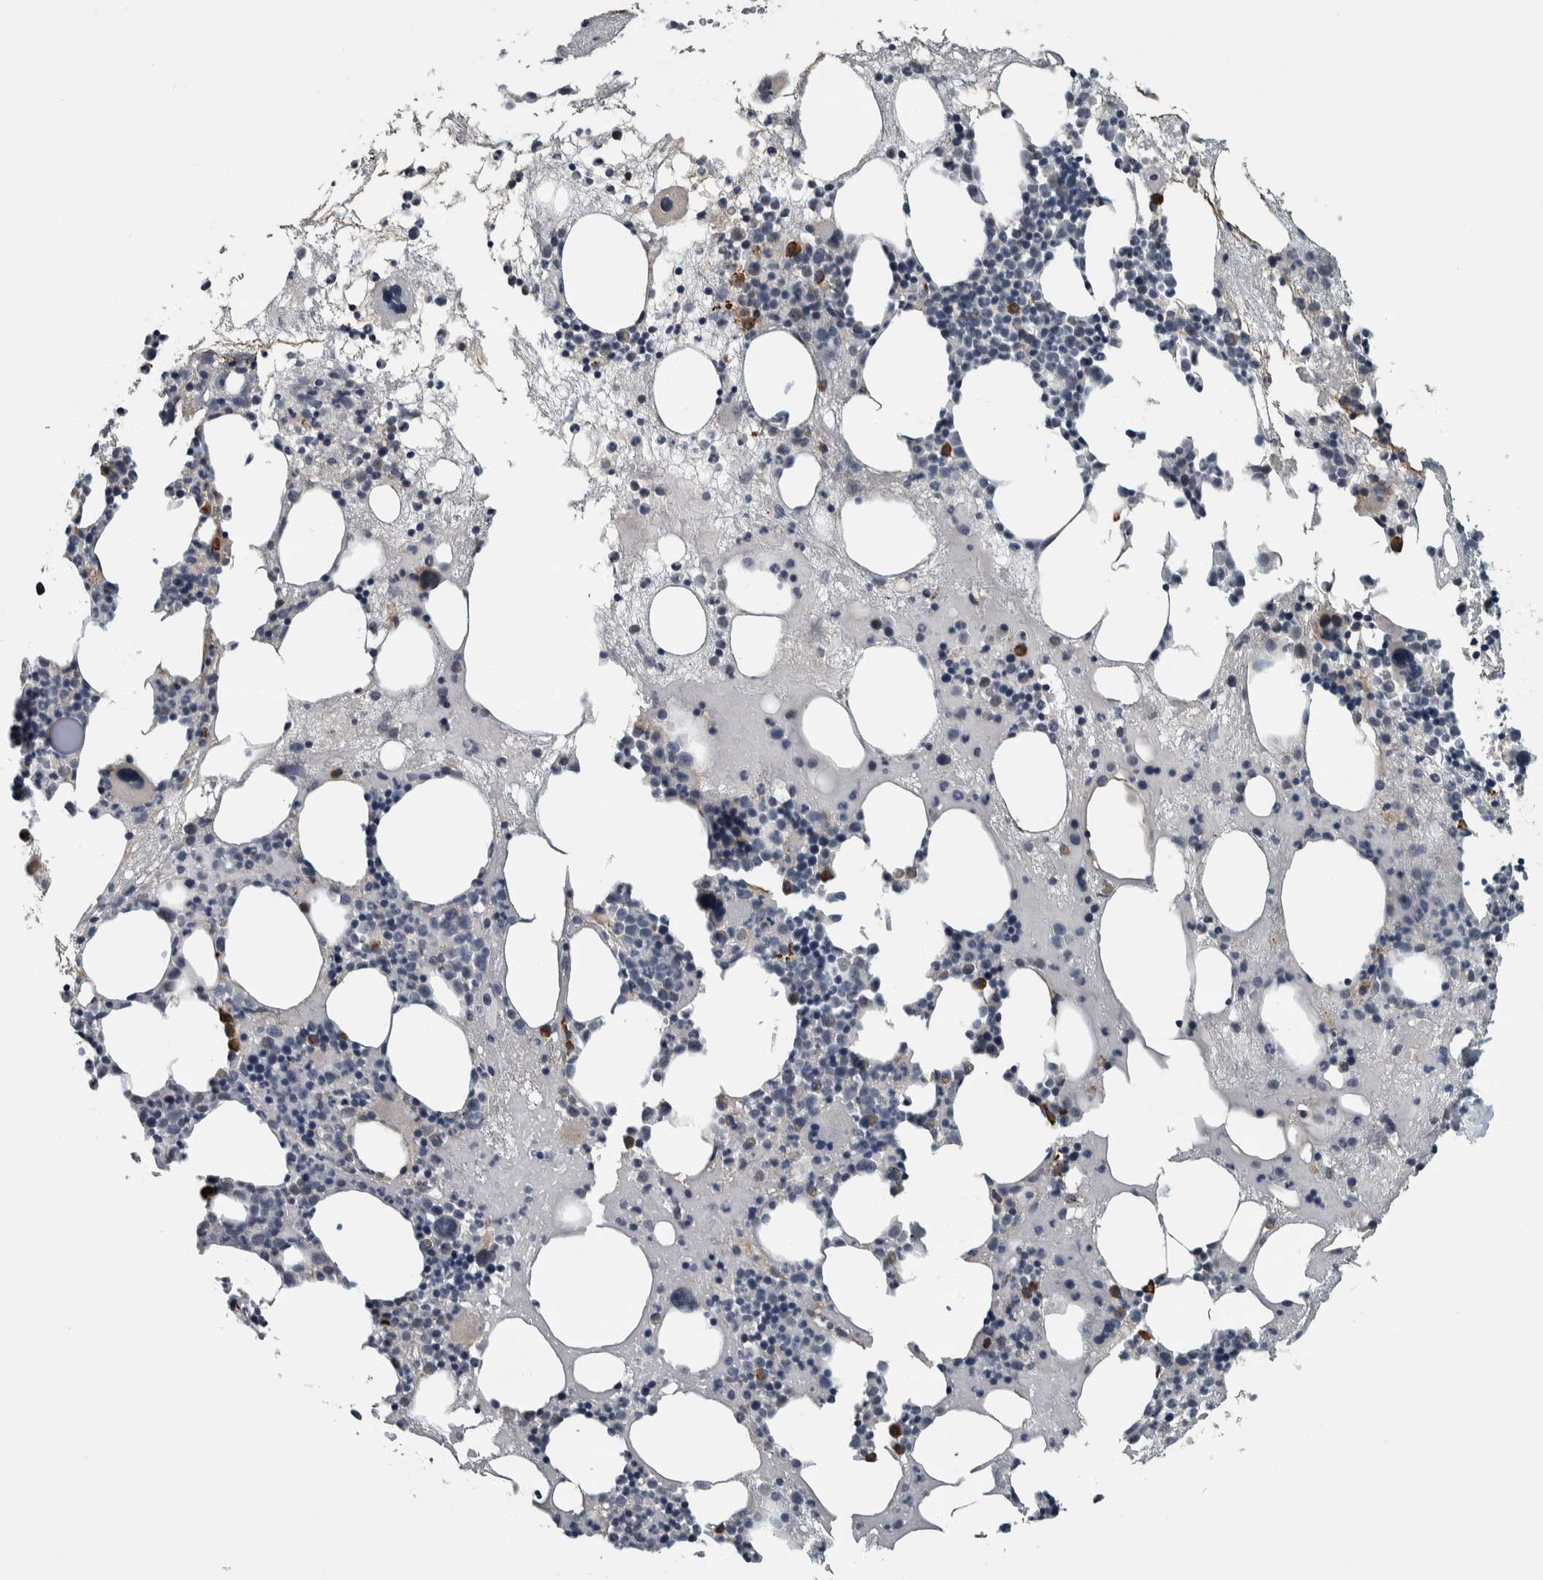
{"staining": {"intensity": "negative", "quantity": "none", "location": "none"}, "tissue": "bone marrow", "cell_type": "Hematopoietic cells", "image_type": "normal", "snomed": [{"axis": "morphology", "description": "Normal tissue, NOS"}, {"axis": "morphology", "description": "Inflammation, NOS"}, {"axis": "topography", "description": "Bone marrow"}], "caption": "This micrograph is of unremarkable bone marrow stained with immunohistochemistry to label a protein in brown with the nuclei are counter-stained blue. There is no expression in hematopoietic cells.", "gene": "CAVIN4", "patient": {"sex": "female", "age": 81}}